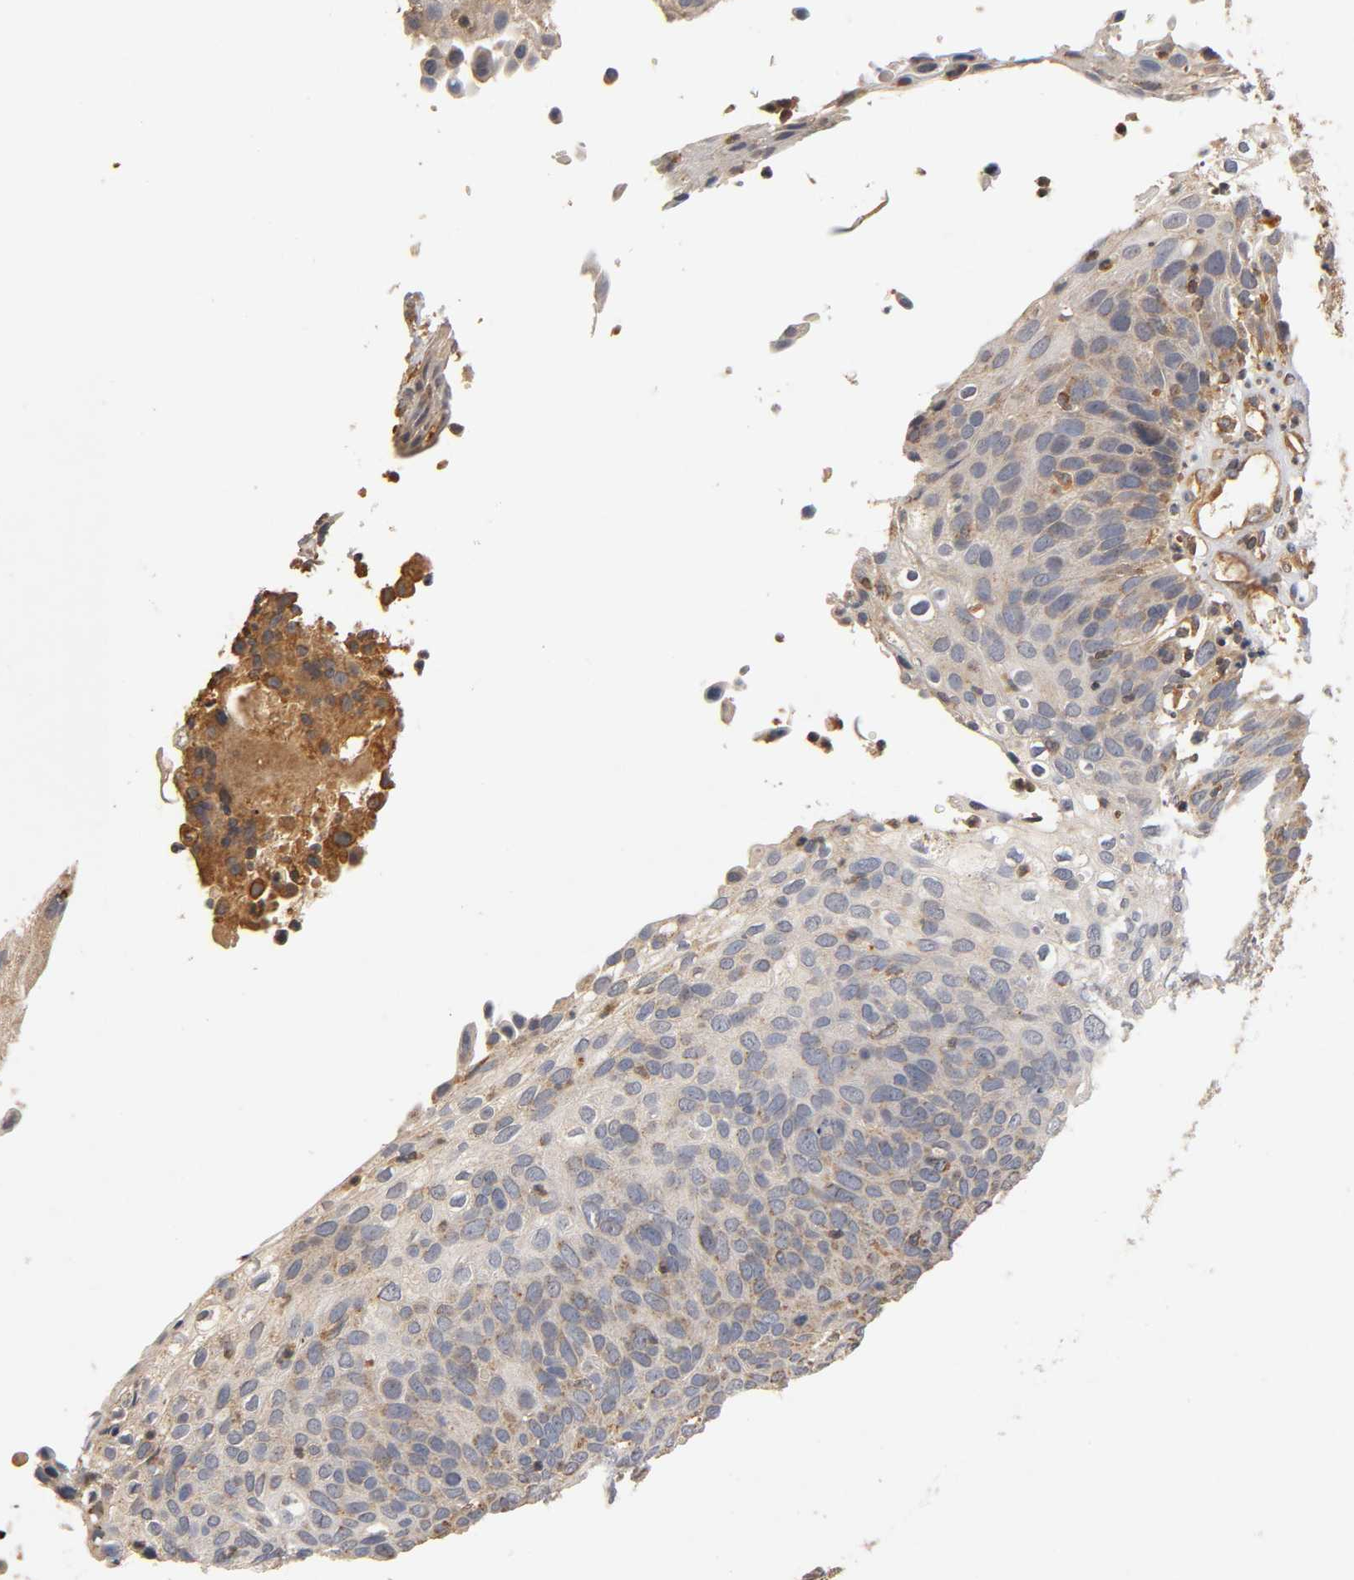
{"staining": {"intensity": "moderate", "quantity": "25%-75%", "location": "cytoplasmic/membranous"}, "tissue": "skin cancer", "cell_type": "Tumor cells", "image_type": "cancer", "snomed": [{"axis": "morphology", "description": "Squamous cell carcinoma, NOS"}, {"axis": "topography", "description": "Skin"}], "caption": "Squamous cell carcinoma (skin) tissue displays moderate cytoplasmic/membranous positivity in about 25%-75% of tumor cells, visualized by immunohistochemistry. (DAB (3,3'-diaminobenzidine) IHC with brightfield microscopy, high magnification).", "gene": "SCAP", "patient": {"sex": "male", "age": 87}}